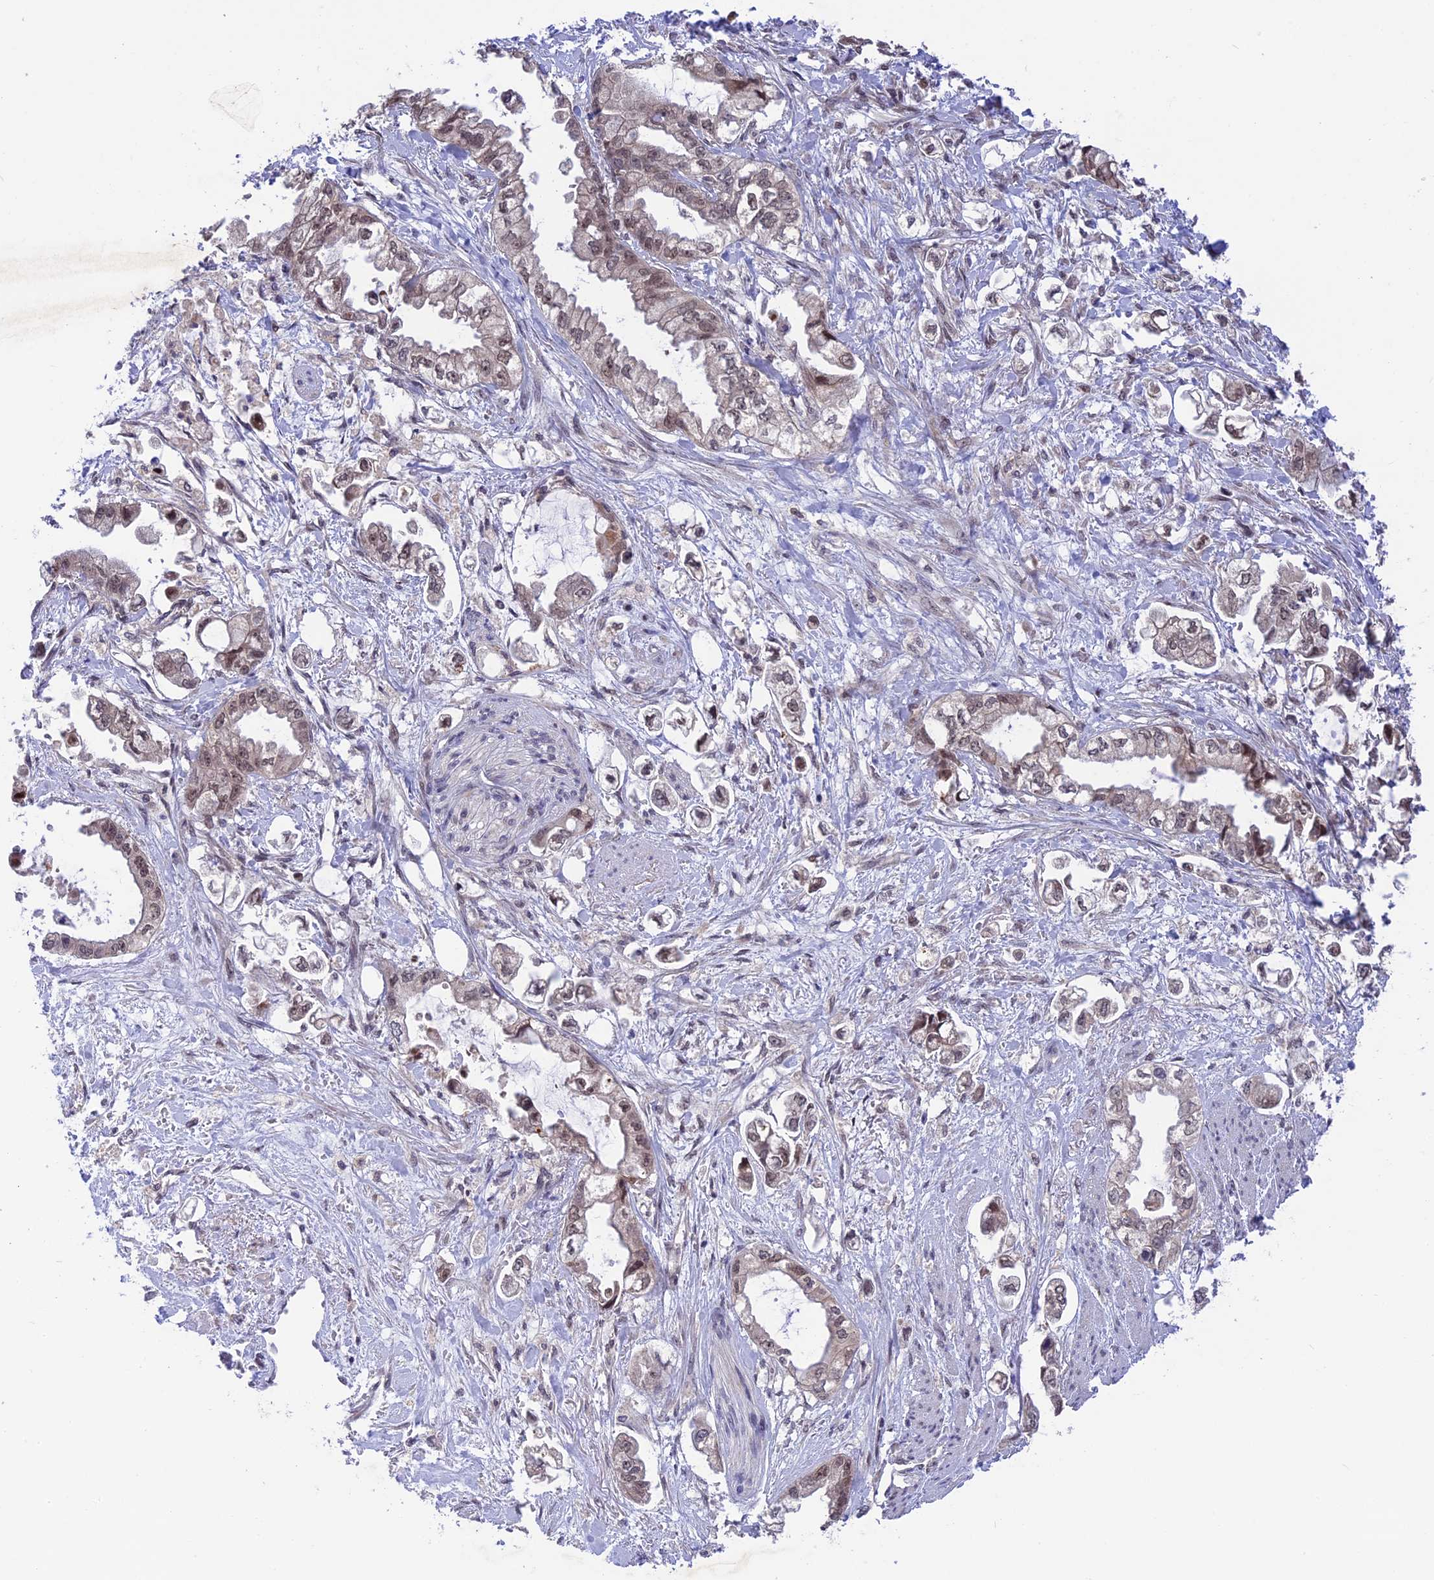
{"staining": {"intensity": "weak", "quantity": "25%-75%", "location": "nuclear"}, "tissue": "stomach cancer", "cell_type": "Tumor cells", "image_type": "cancer", "snomed": [{"axis": "morphology", "description": "Adenocarcinoma, NOS"}, {"axis": "topography", "description": "Stomach"}], "caption": "DAB immunohistochemical staining of human stomach adenocarcinoma exhibits weak nuclear protein staining in about 25%-75% of tumor cells. The staining is performed using DAB brown chromogen to label protein expression. The nuclei are counter-stained blue using hematoxylin.", "gene": "POLR2C", "patient": {"sex": "male", "age": 62}}